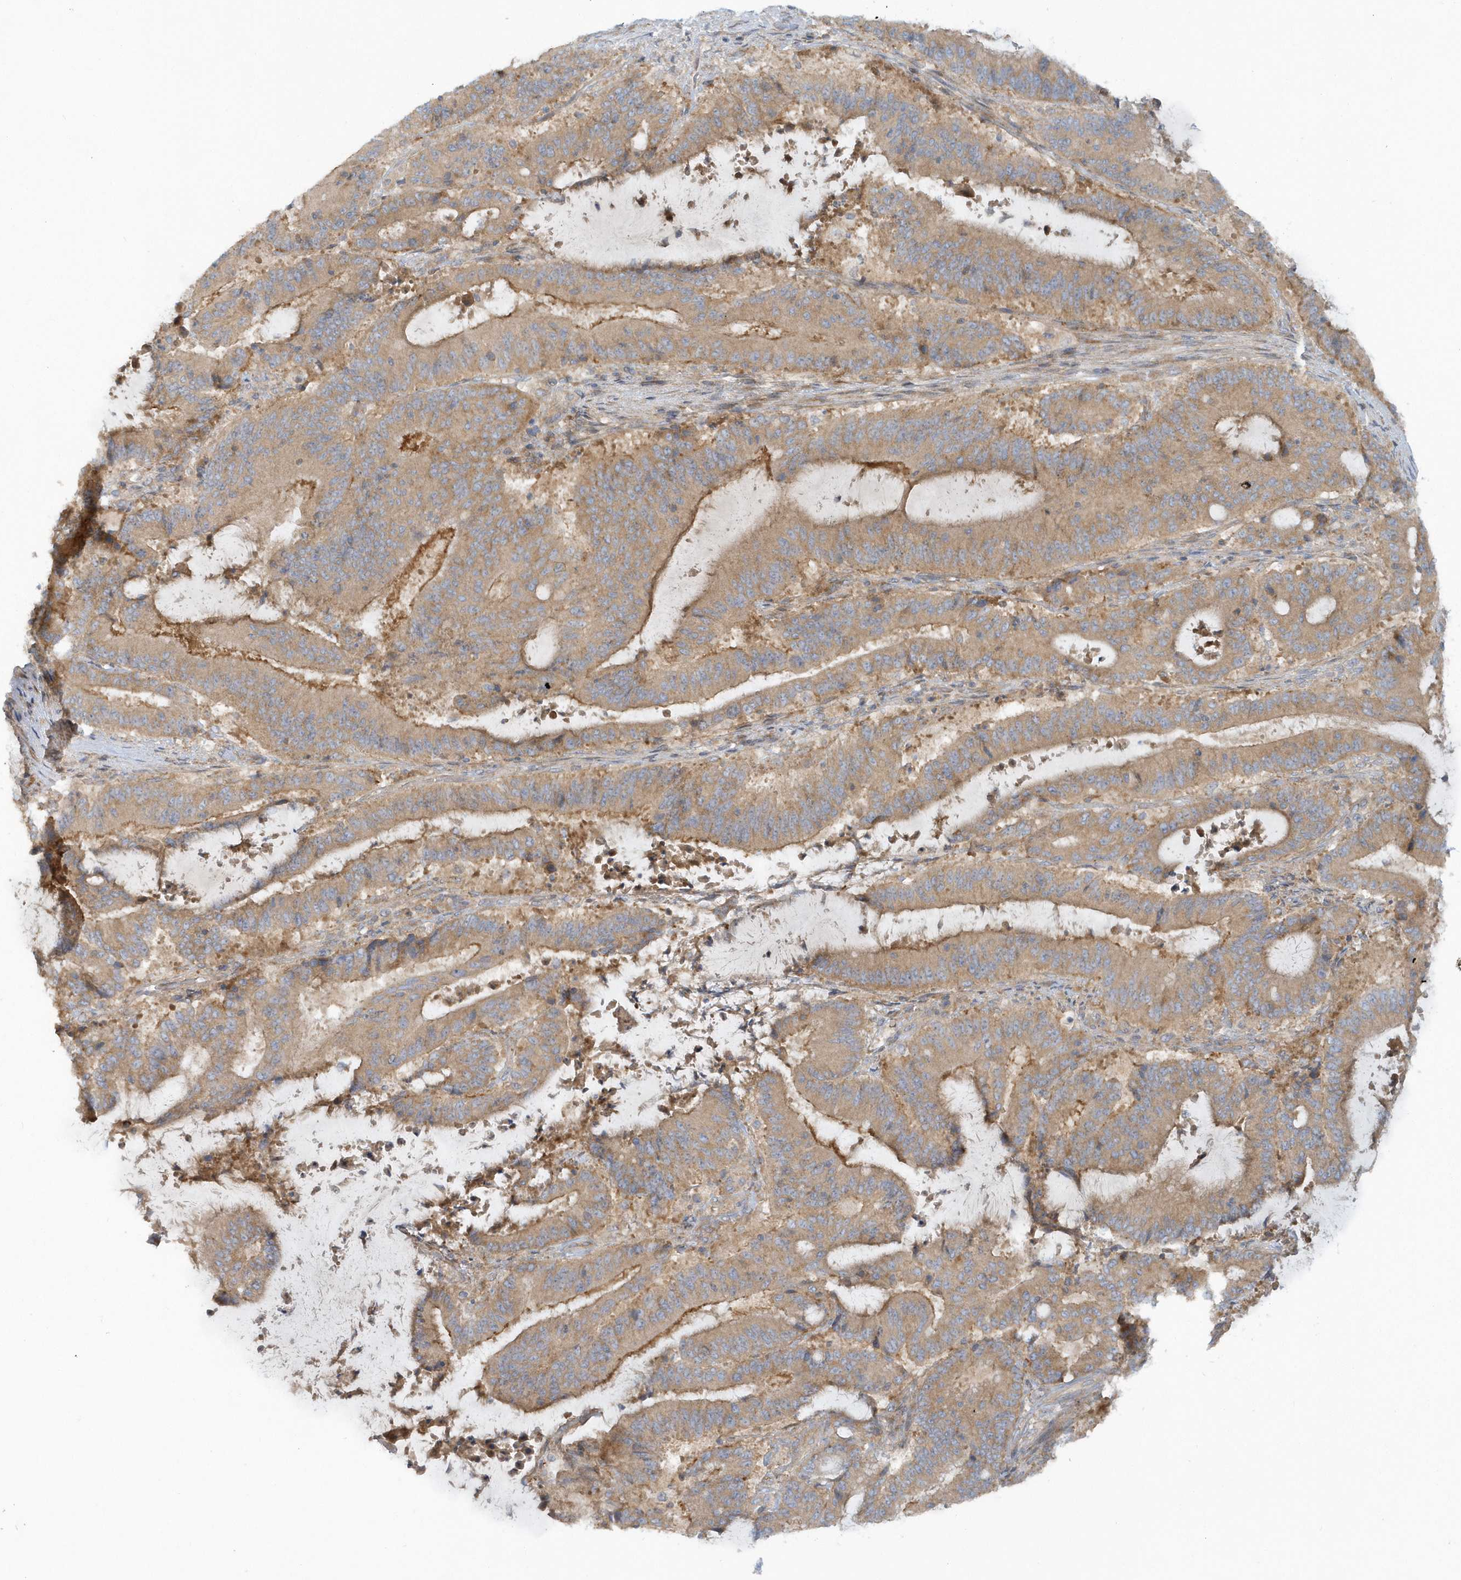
{"staining": {"intensity": "moderate", "quantity": ">75%", "location": "cytoplasmic/membranous"}, "tissue": "liver cancer", "cell_type": "Tumor cells", "image_type": "cancer", "snomed": [{"axis": "morphology", "description": "Normal tissue, NOS"}, {"axis": "morphology", "description": "Cholangiocarcinoma"}, {"axis": "topography", "description": "Liver"}, {"axis": "topography", "description": "Peripheral nerve tissue"}], "caption": "Immunohistochemistry (DAB (3,3'-diaminobenzidine)) staining of cholangiocarcinoma (liver) shows moderate cytoplasmic/membranous protein staining in about >75% of tumor cells. Using DAB (3,3'-diaminobenzidine) (brown) and hematoxylin (blue) stains, captured at high magnification using brightfield microscopy.", "gene": "CNOT10", "patient": {"sex": "female", "age": 73}}